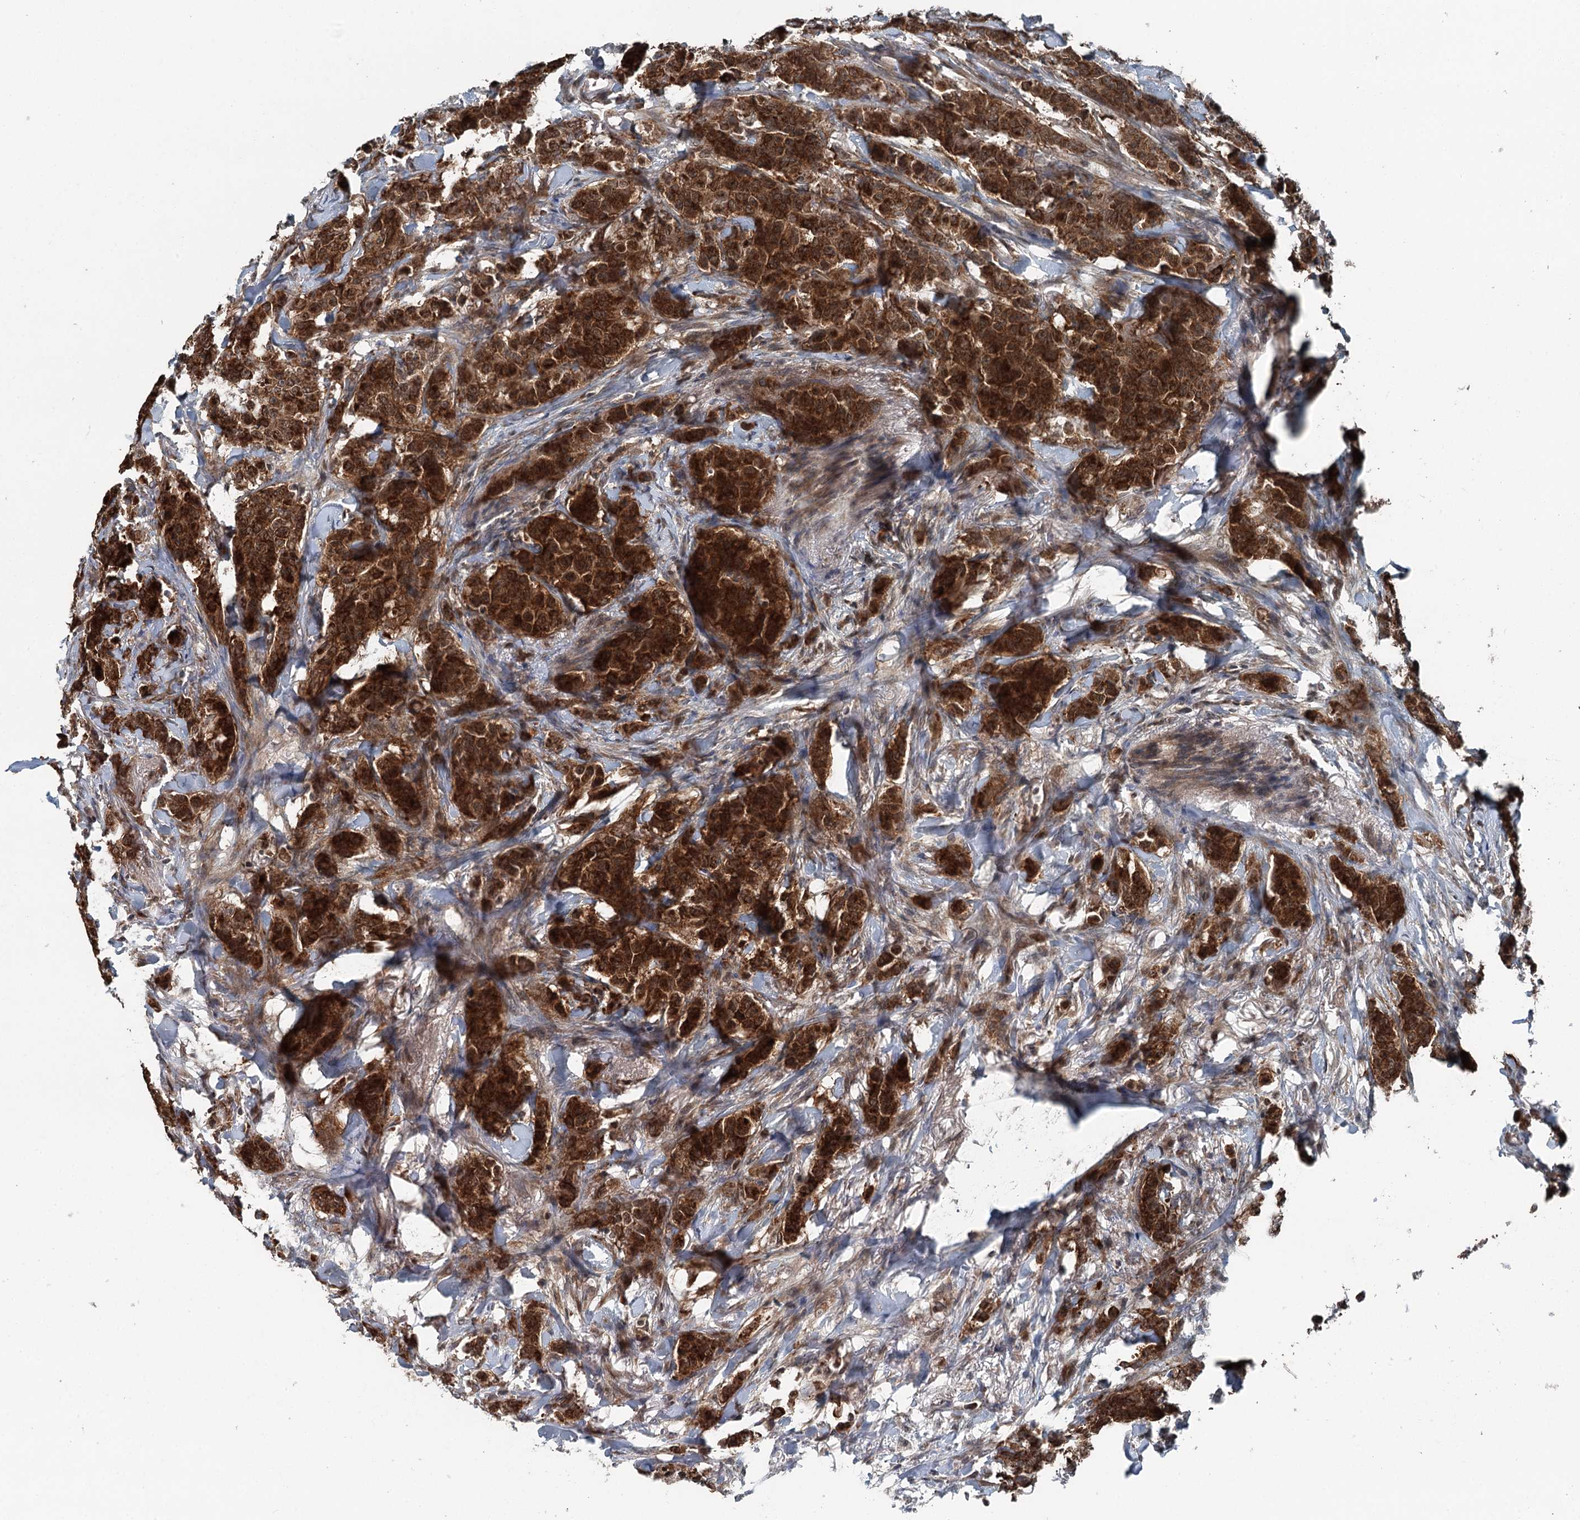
{"staining": {"intensity": "strong", "quantity": ">75%", "location": "cytoplasmic/membranous"}, "tissue": "breast cancer", "cell_type": "Tumor cells", "image_type": "cancer", "snomed": [{"axis": "morphology", "description": "Duct carcinoma"}, {"axis": "topography", "description": "Breast"}], "caption": "This image shows immunohistochemistry (IHC) staining of breast cancer (invasive ductal carcinoma), with high strong cytoplasmic/membranous expression in about >75% of tumor cells.", "gene": "WAPL", "patient": {"sex": "female", "age": 40}}